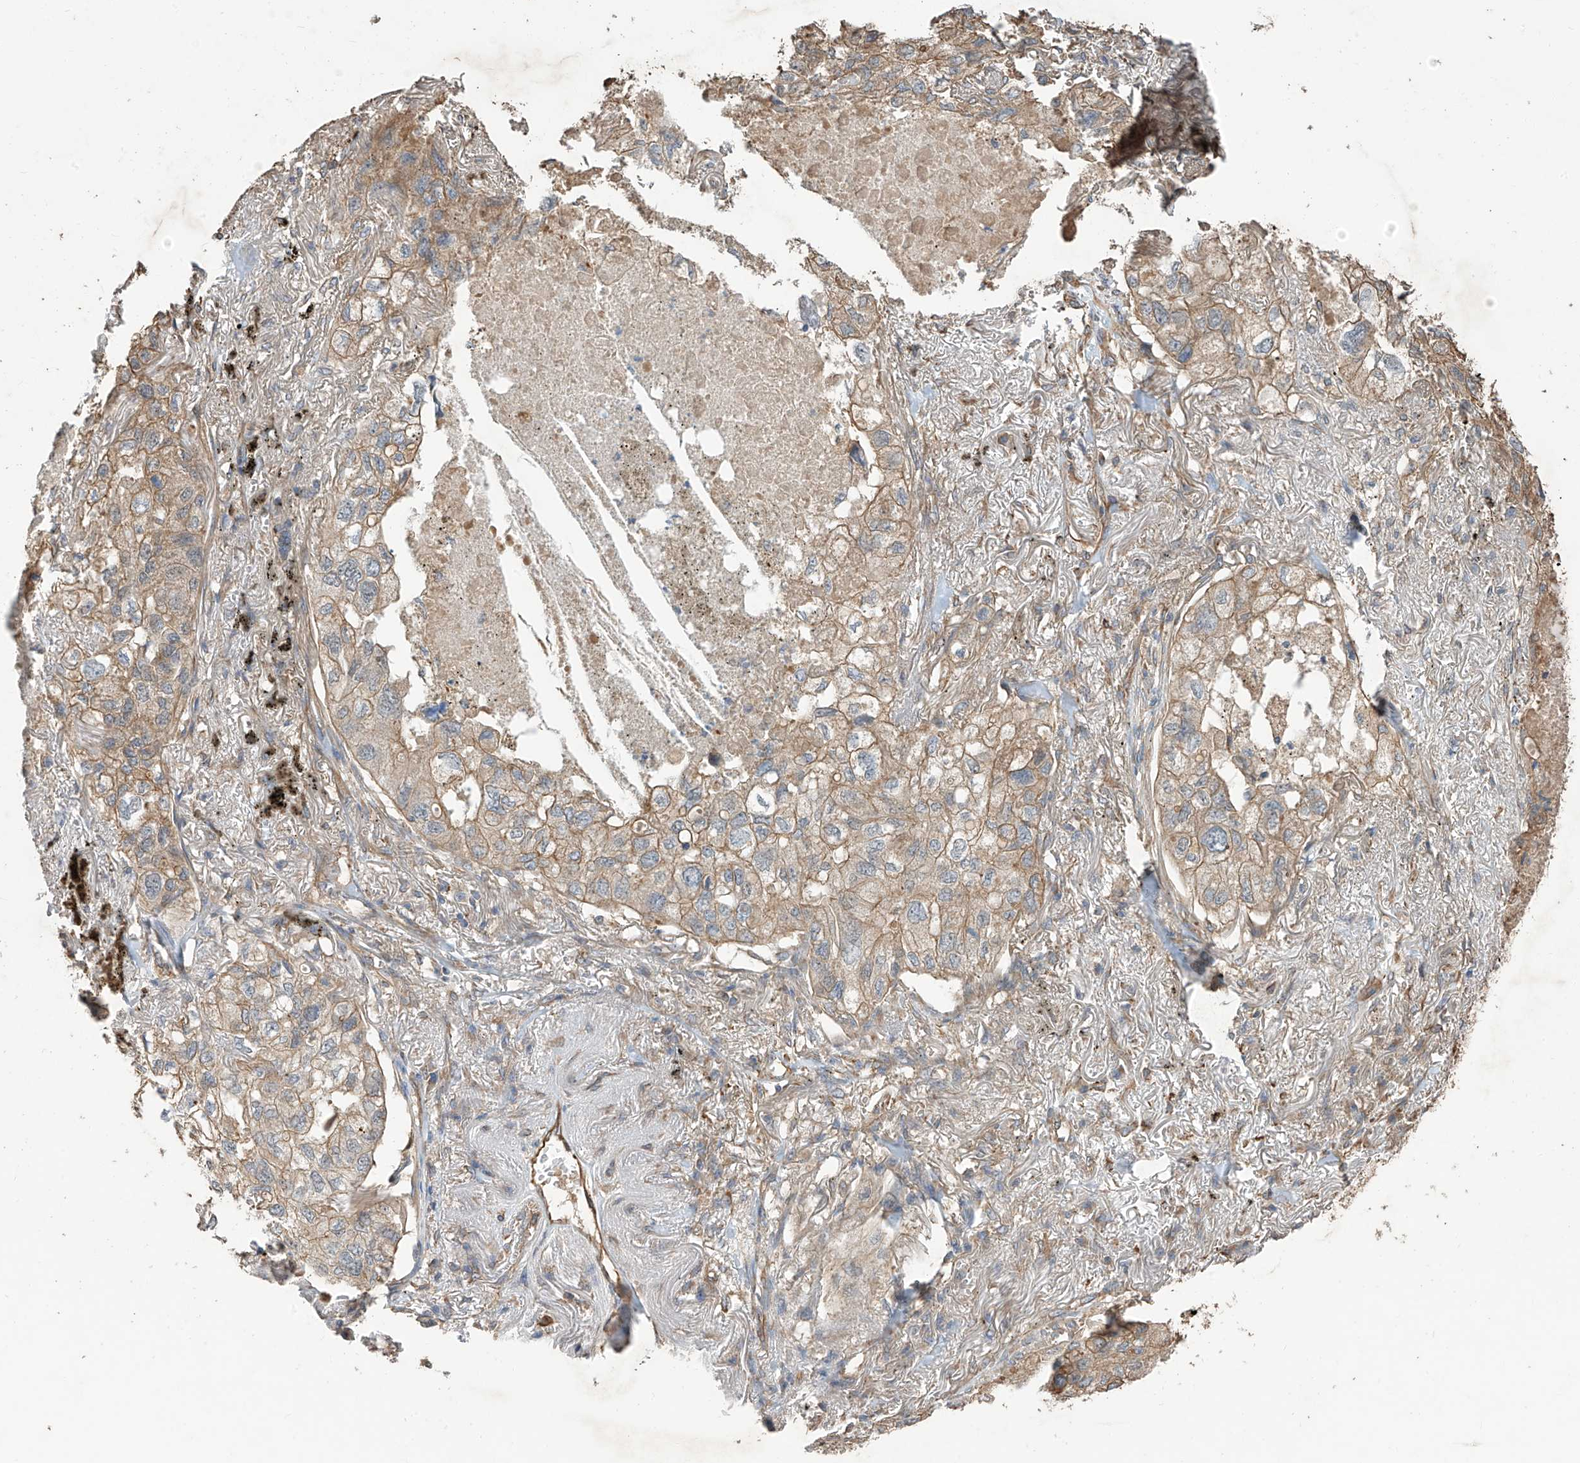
{"staining": {"intensity": "weak", "quantity": ">75%", "location": "cytoplasmic/membranous"}, "tissue": "lung cancer", "cell_type": "Tumor cells", "image_type": "cancer", "snomed": [{"axis": "morphology", "description": "Adenocarcinoma, NOS"}, {"axis": "topography", "description": "Lung"}], "caption": "Immunohistochemical staining of lung cancer (adenocarcinoma) exhibits low levels of weak cytoplasmic/membranous protein expression in about >75% of tumor cells.", "gene": "AGBL5", "patient": {"sex": "male", "age": 65}}